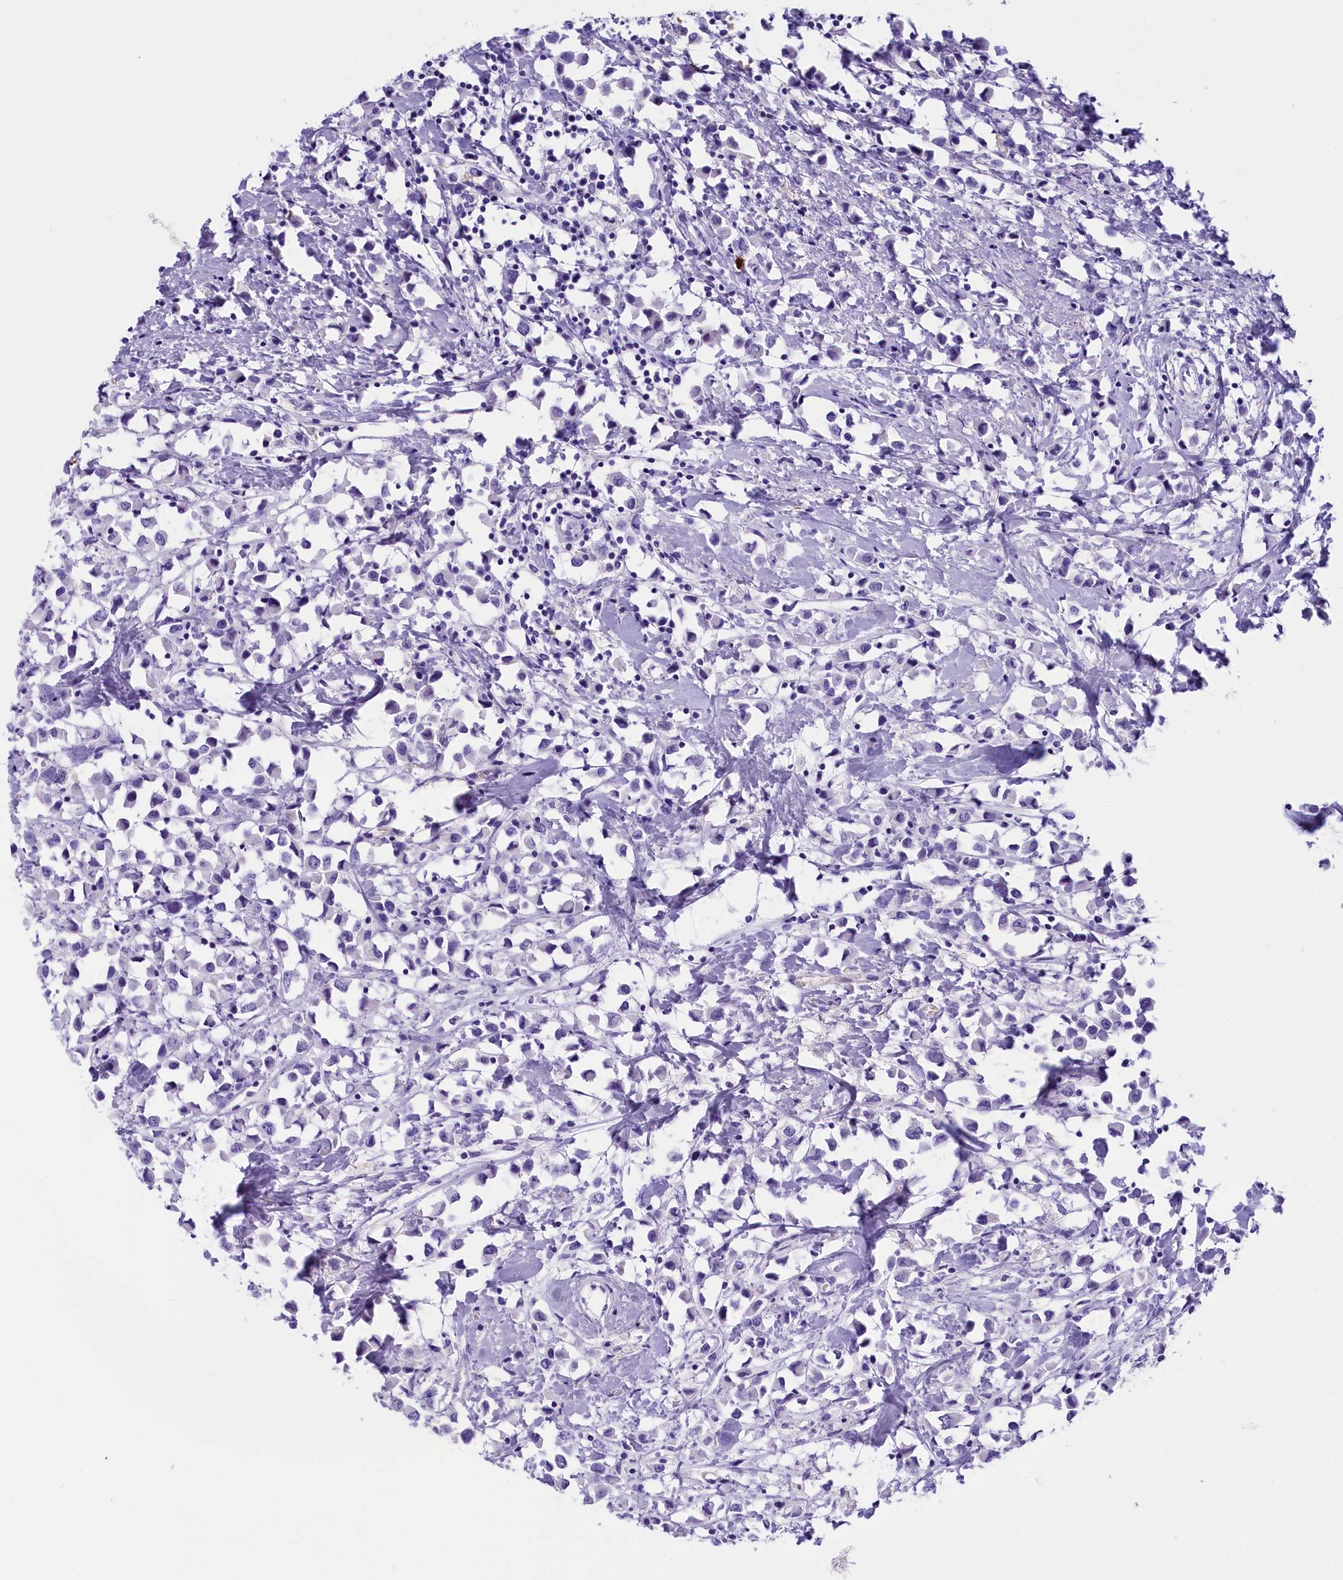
{"staining": {"intensity": "negative", "quantity": "none", "location": "none"}, "tissue": "breast cancer", "cell_type": "Tumor cells", "image_type": "cancer", "snomed": [{"axis": "morphology", "description": "Duct carcinoma"}, {"axis": "topography", "description": "Breast"}], "caption": "Immunohistochemical staining of human breast cancer (infiltrating ductal carcinoma) shows no significant staining in tumor cells.", "gene": "CLC", "patient": {"sex": "female", "age": 61}}